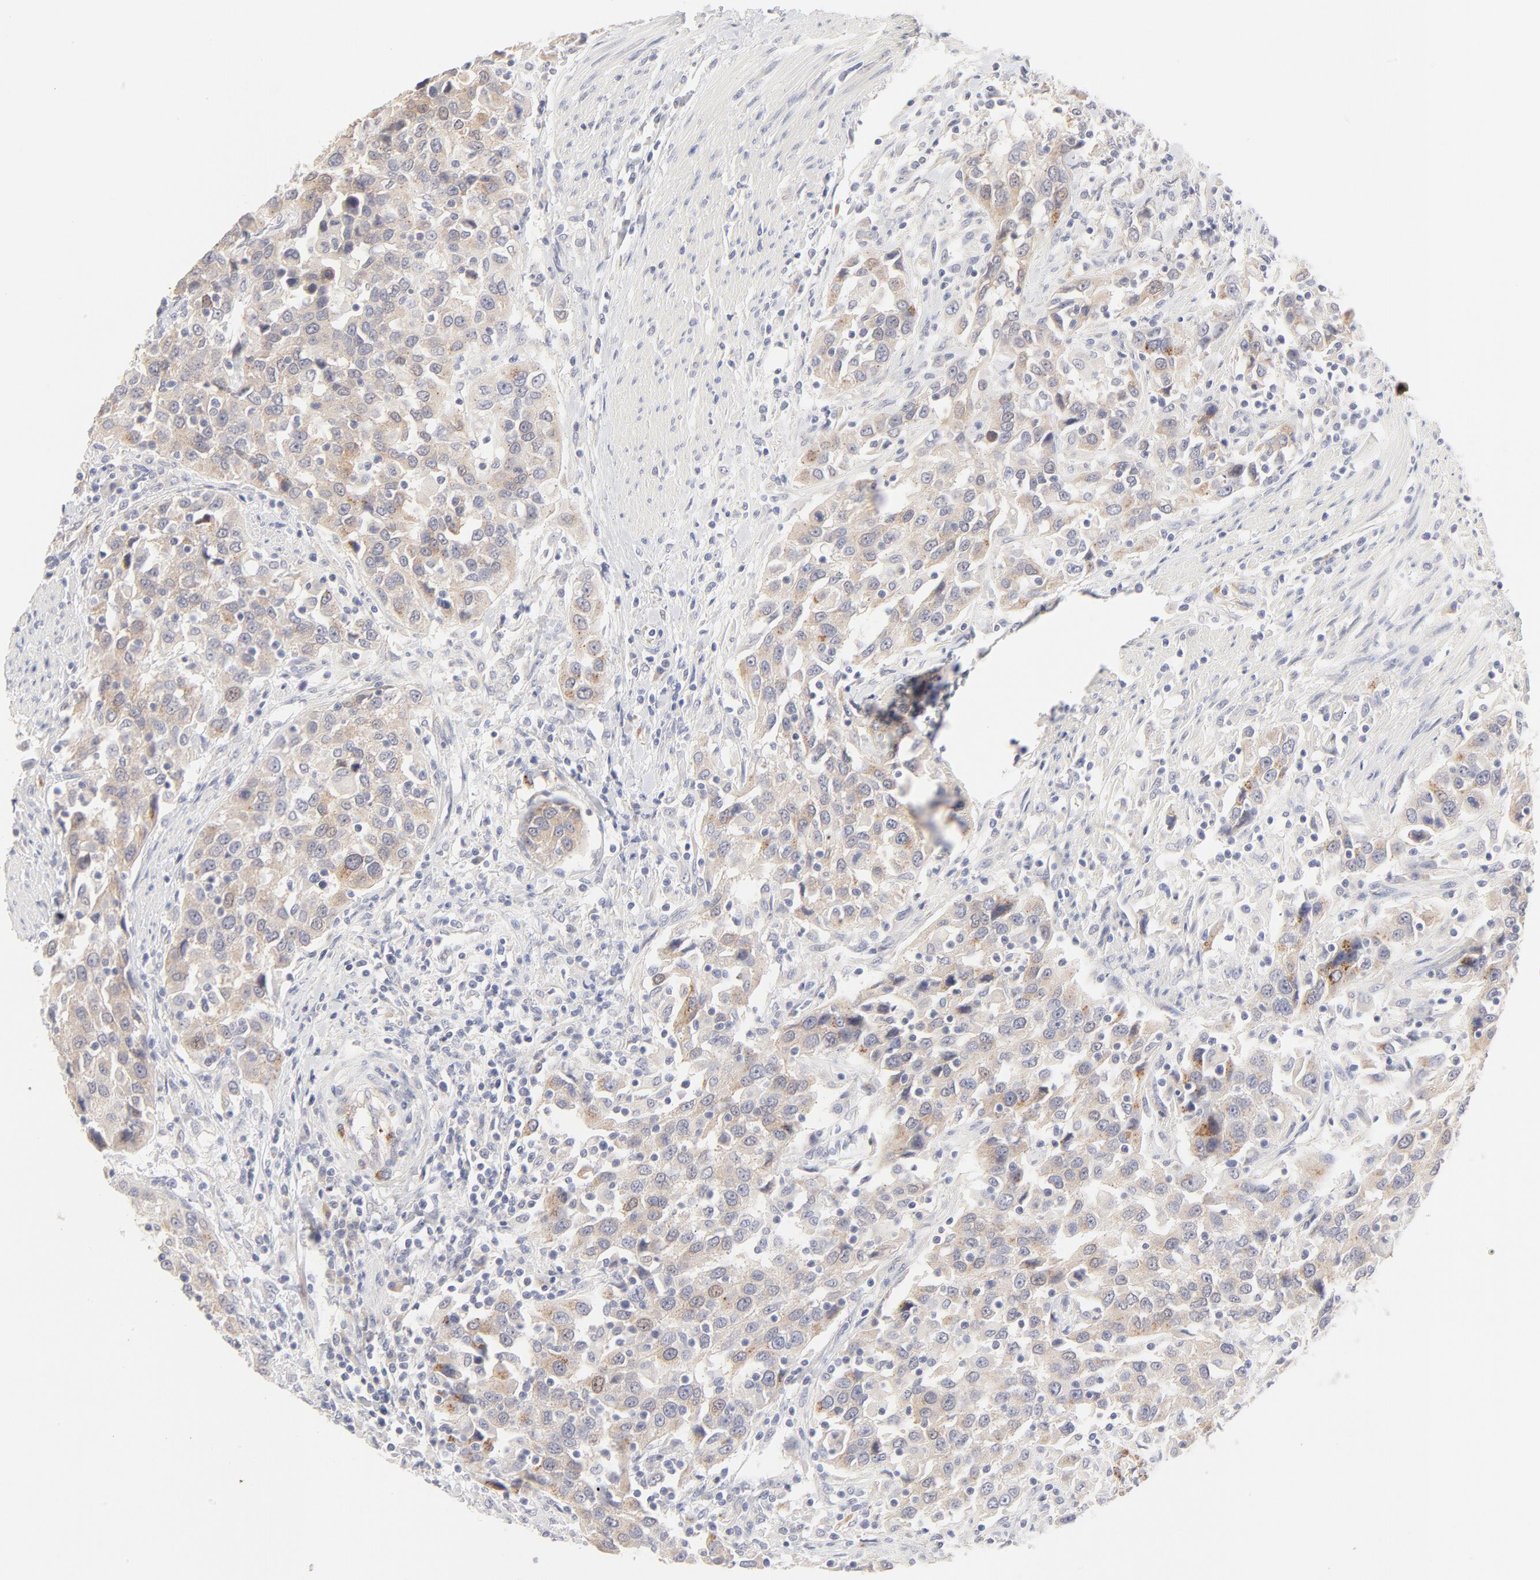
{"staining": {"intensity": "moderate", "quantity": "25%-75%", "location": "cytoplasmic/membranous"}, "tissue": "urothelial cancer", "cell_type": "Tumor cells", "image_type": "cancer", "snomed": [{"axis": "morphology", "description": "Urothelial carcinoma, High grade"}, {"axis": "topography", "description": "Urinary bladder"}], "caption": "Immunohistochemistry (IHC) (DAB (3,3'-diaminobenzidine)) staining of human urothelial cancer exhibits moderate cytoplasmic/membranous protein expression in approximately 25%-75% of tumor cells.", "gene": "NKX2-2", "patient": {"sex": "female", "age": 80}}